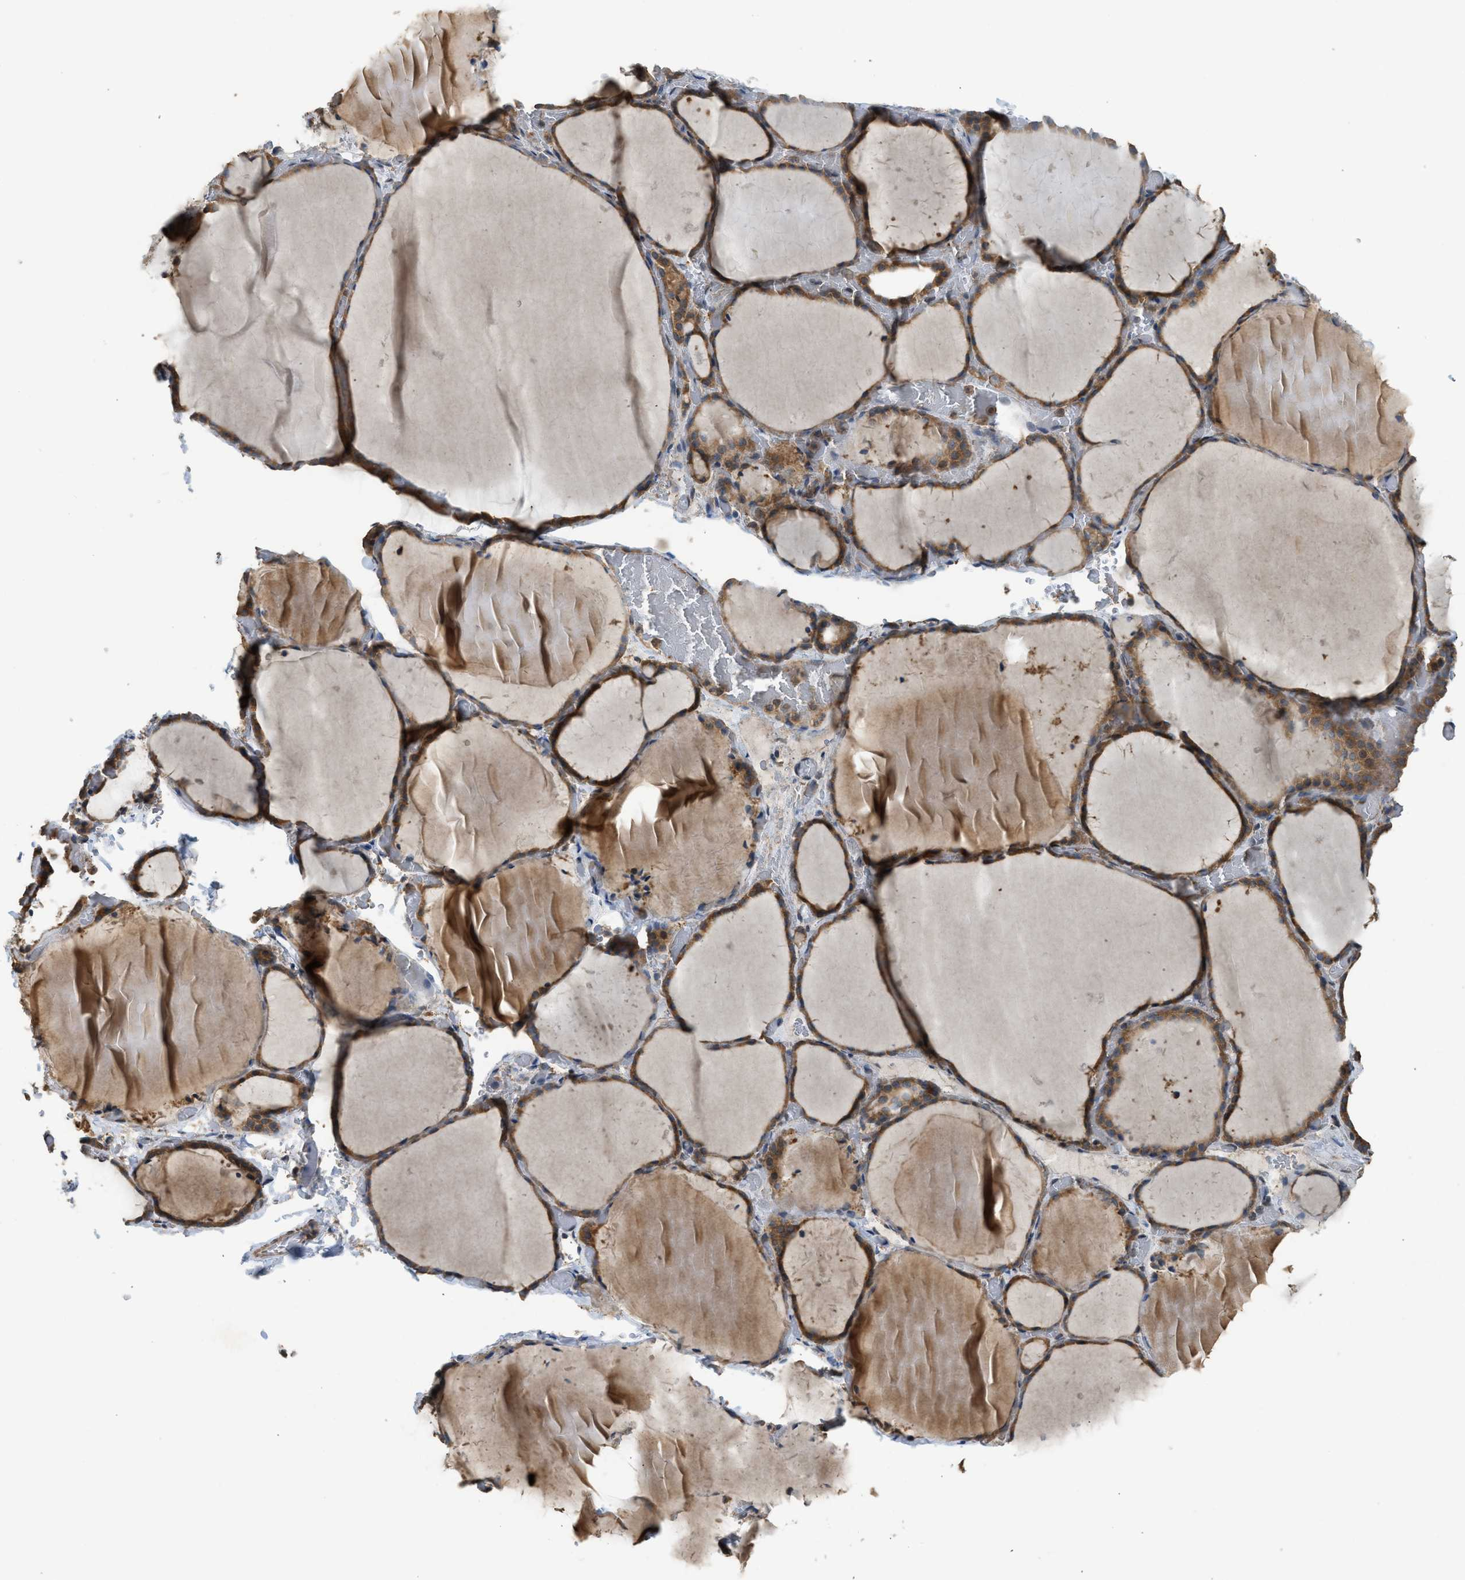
{"staining": {"intensity": "moderate", "quantity": ">75%", "location": "cytoplasmic/membranous"}, "tissue": "thyroid gland", "cell_type": "Glandular cells", "image_type": "normal", "snomed": [{"axis": "morphology", "description": "Normal tissue, NOS"}, {"axis": "topography", "description": "Thyroid gland"}], "caption": "Immunohistochemical staining of unremarkable thyroid gland reveals medium levels of moderate cytoplasmic/membranous expression in about >75% of glandular cells.", "gene": "HIP1R", "patient": {"sex": "female", "age": 22}}